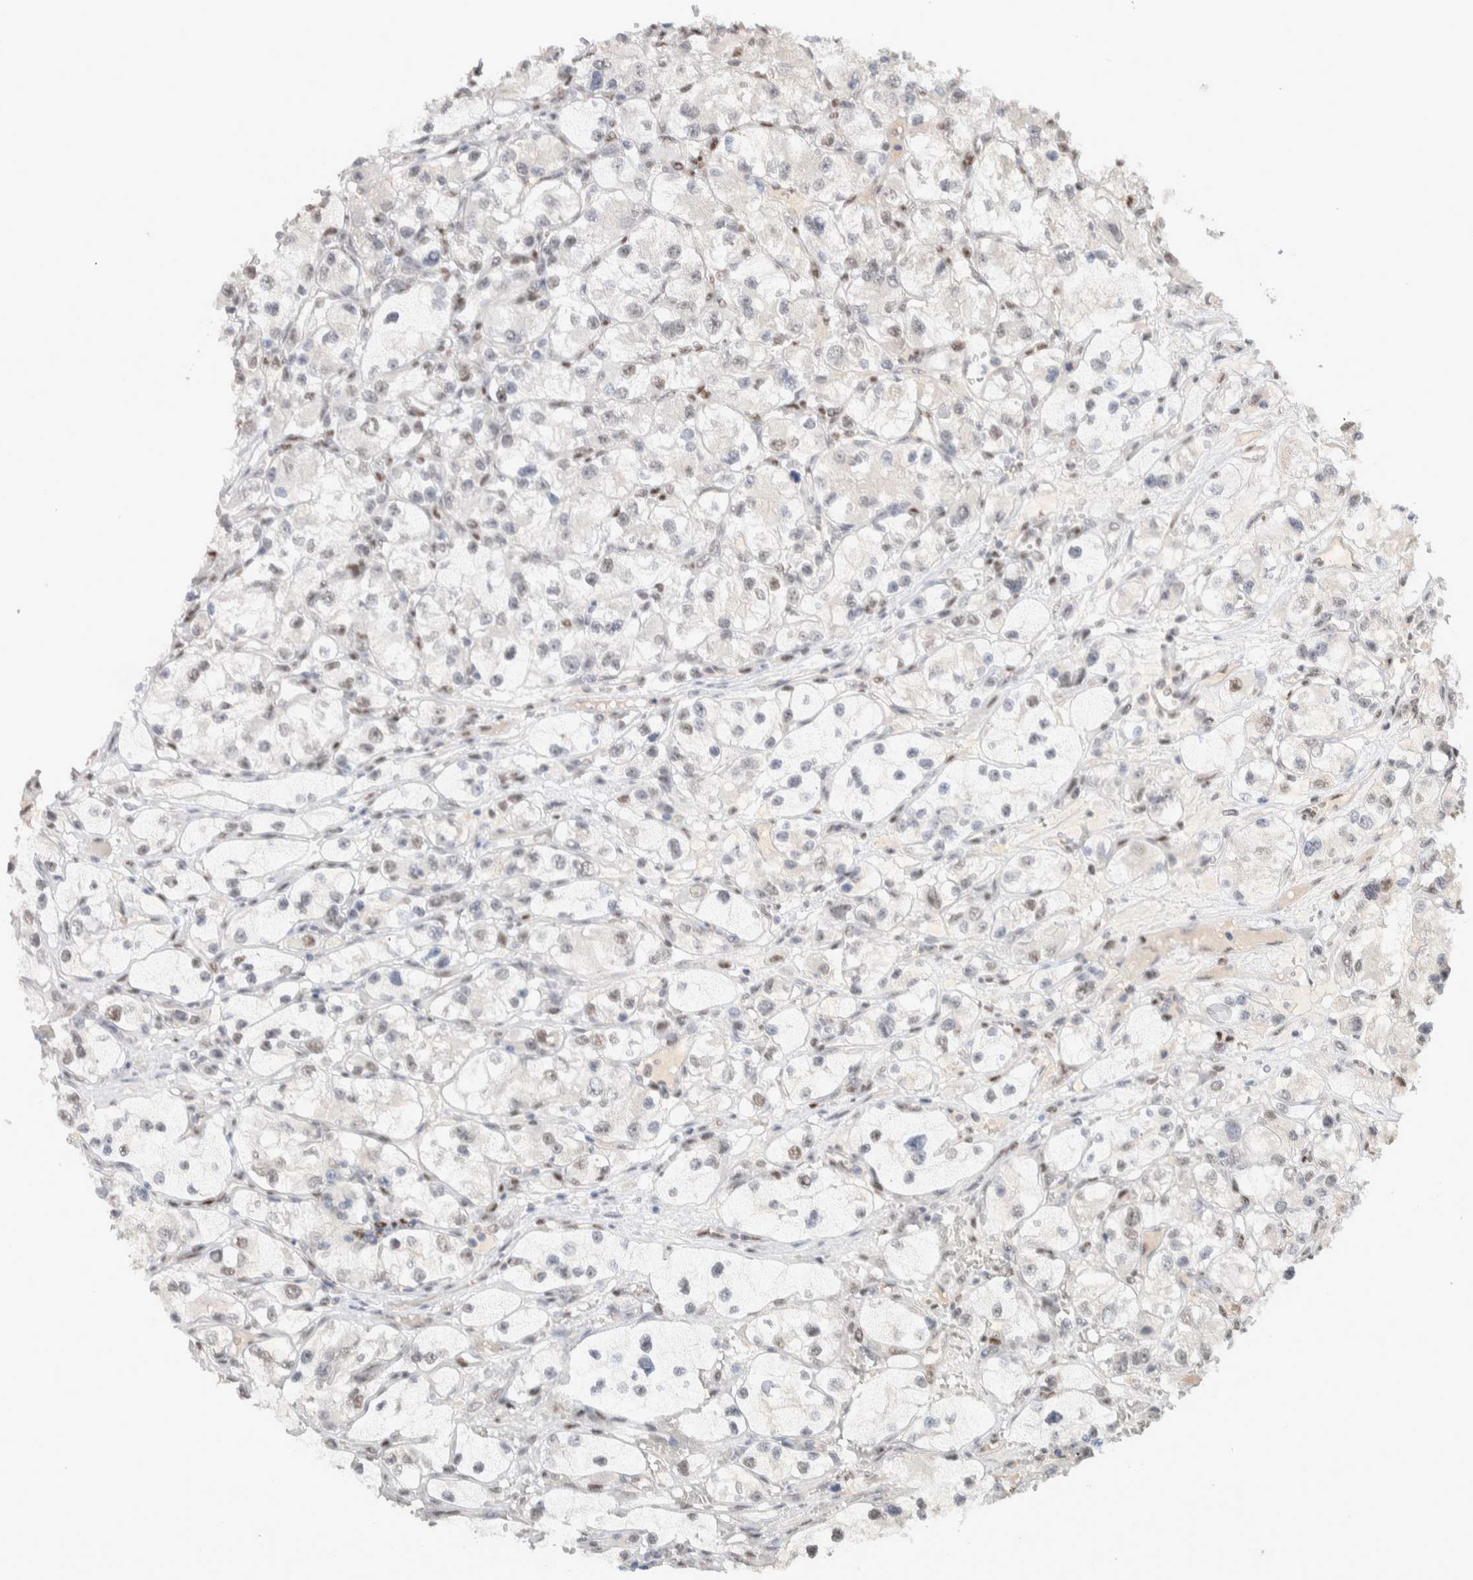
{"staining": {"intensity": "weak", "quantity": "<25%", "location": "nuclear"}, "tissue": "renal cancer", "cell_type": "Tumor cells", "image_type": "cancer", "snomed": [{"axis": "morphology", "description": "Adenocarcinoma, NOS"}, {"axis": "topography", "description": "Kidney"}], "caption": "There is no significant positivity in tumor cells of renal cancer (adenocarcinoma). Brightfield microscopy of immunohistochemistry stained with DAB (3,3'-diaminobenzidine) (brown) and hematoxylin (blue), captured at high magnification.", "gene": "PUS7", "patient": {"sex": "female", "age": 57}}